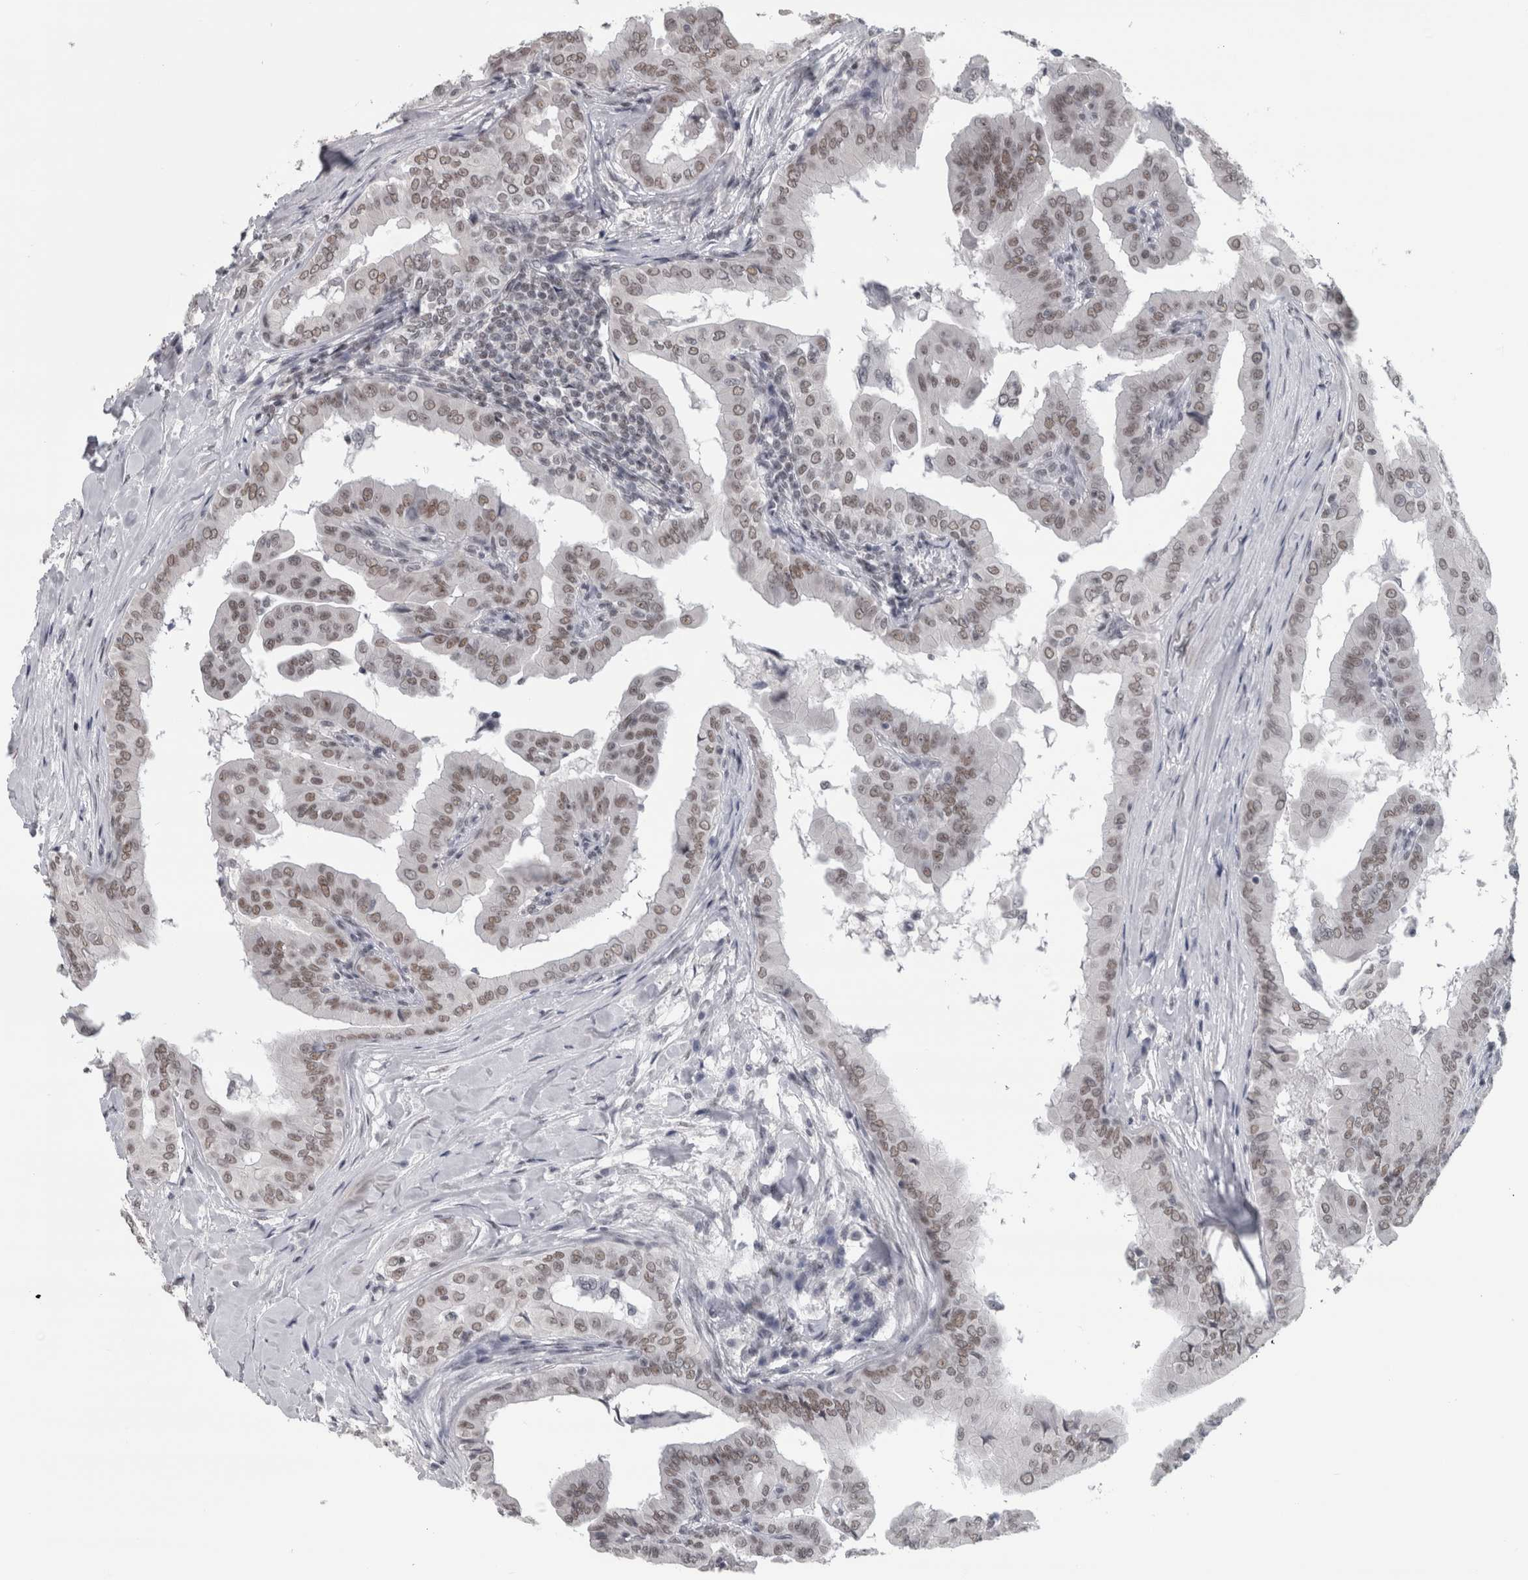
{"staining": {"intensity": "moderate", "quantity": ">75%", "location": "nuclear"}, "tissue": "thyroid cancer", "cell_type": "Tumor cells", "image_type": "cancer", "snomed": [{"axis": "morphology", "description": "Papillary adenocarcinoma, NOS"}, {"axis": "topography", "description": "Thyroid gland"}], "caption": "A medium amount of moderate nuclear positivity is seen in approximately >75% of tumor cells in thyroid papillary adenocarcinoma tissue.", "gene": "ARID4B", "patient": {"sex": "male", "age": 33}}